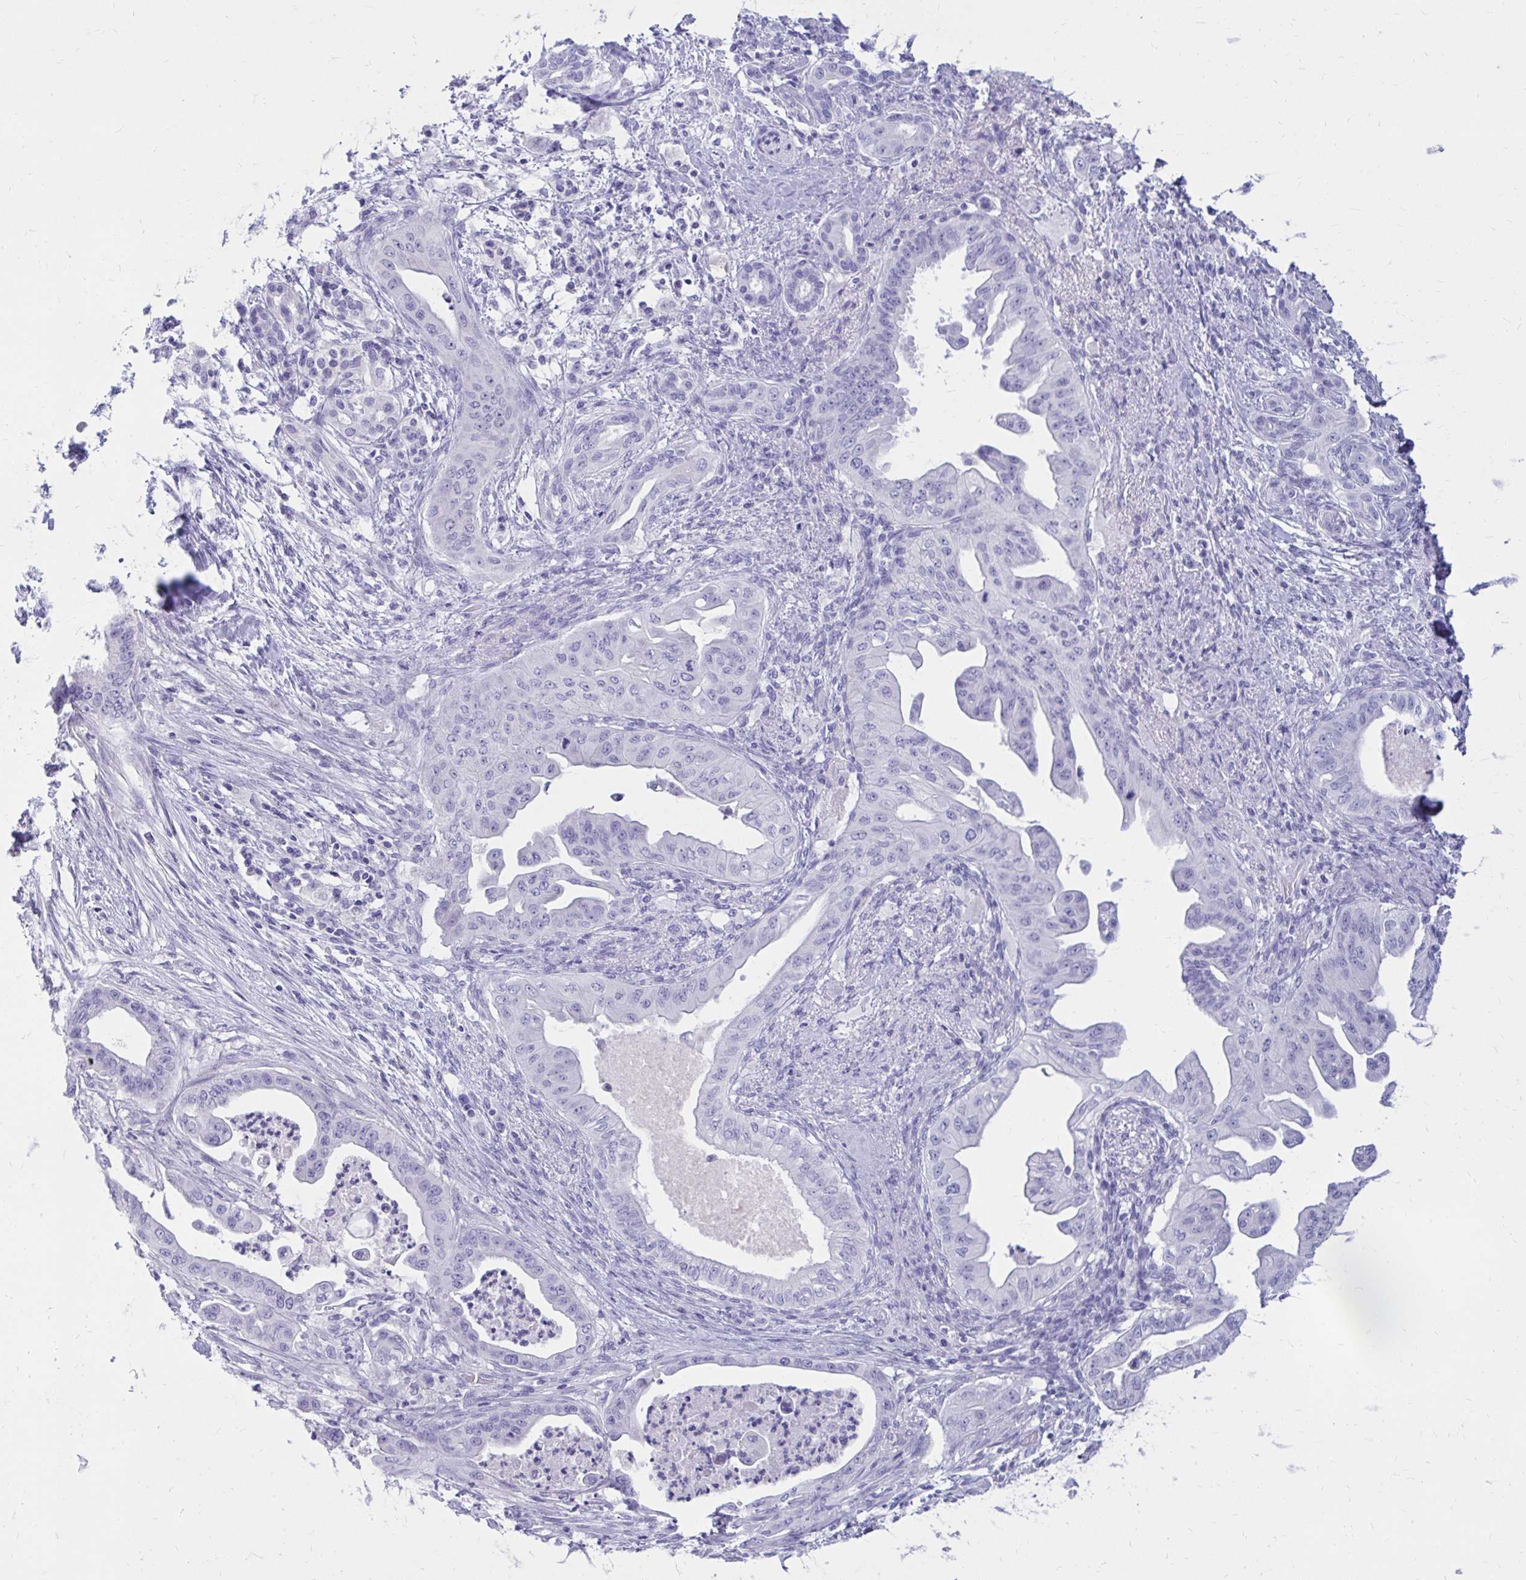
{"staining": {"intensity": "negative", "quantity": "none", "location": "none"}, "tissue": "pancreatic cancer", "cell_type": "Tumor cells", "image_type": "cancer", "snomed": [{"axis": "morphology", "description": "Adenocarcinoma, NOS"}, {"axis": "topography", "description": "Pancreas"}], "caption": "High magnification brightfield microscopy of pancreatic cancer (adenocarcinoma) stained with DAB (brown) and counterstained with hematoxylin (blue): tumor cells show no significant staining.", "gene": "NANOGNB", "patient": {"sex": "male", "age": 58}}